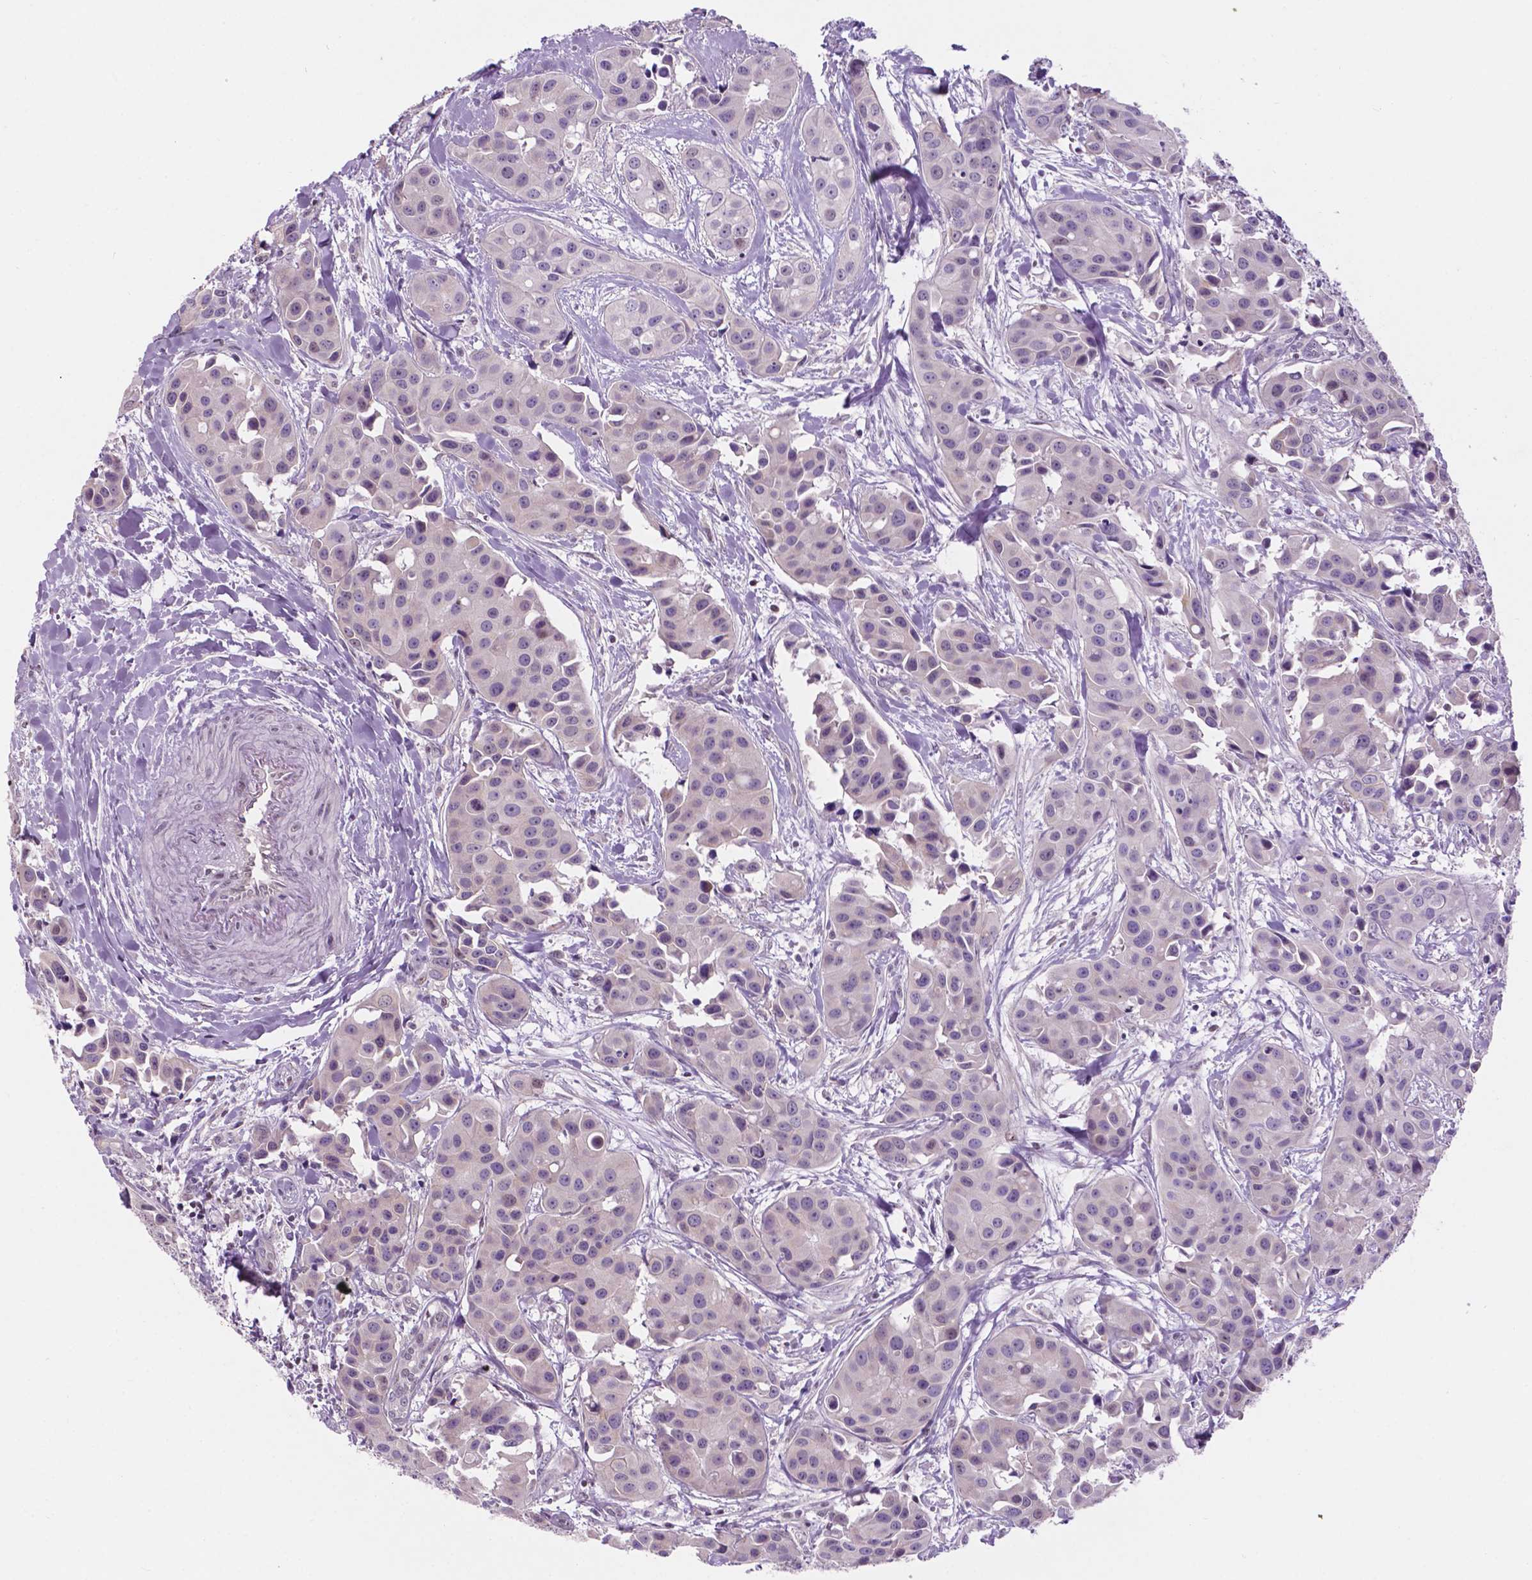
{"staining": {"intensity": "negative", "quantity": "none", "location": "none"}, "tissue": "head and neck cancer", "cell_type": "Tumor cells", "image_type": "cancer", "snomed": [{"axis": "morphology", "description": "Adenocarcinoma, NOS"}, {"axis": "topography", "description": "Head-Neck"}], "caption": "An image of head and neck cancer (adenocarcinoma) stained for a protein displays no brown staining in tumor cells.", "gene": "FAM50B", "patient": {"sex": "male", "age": 76}}